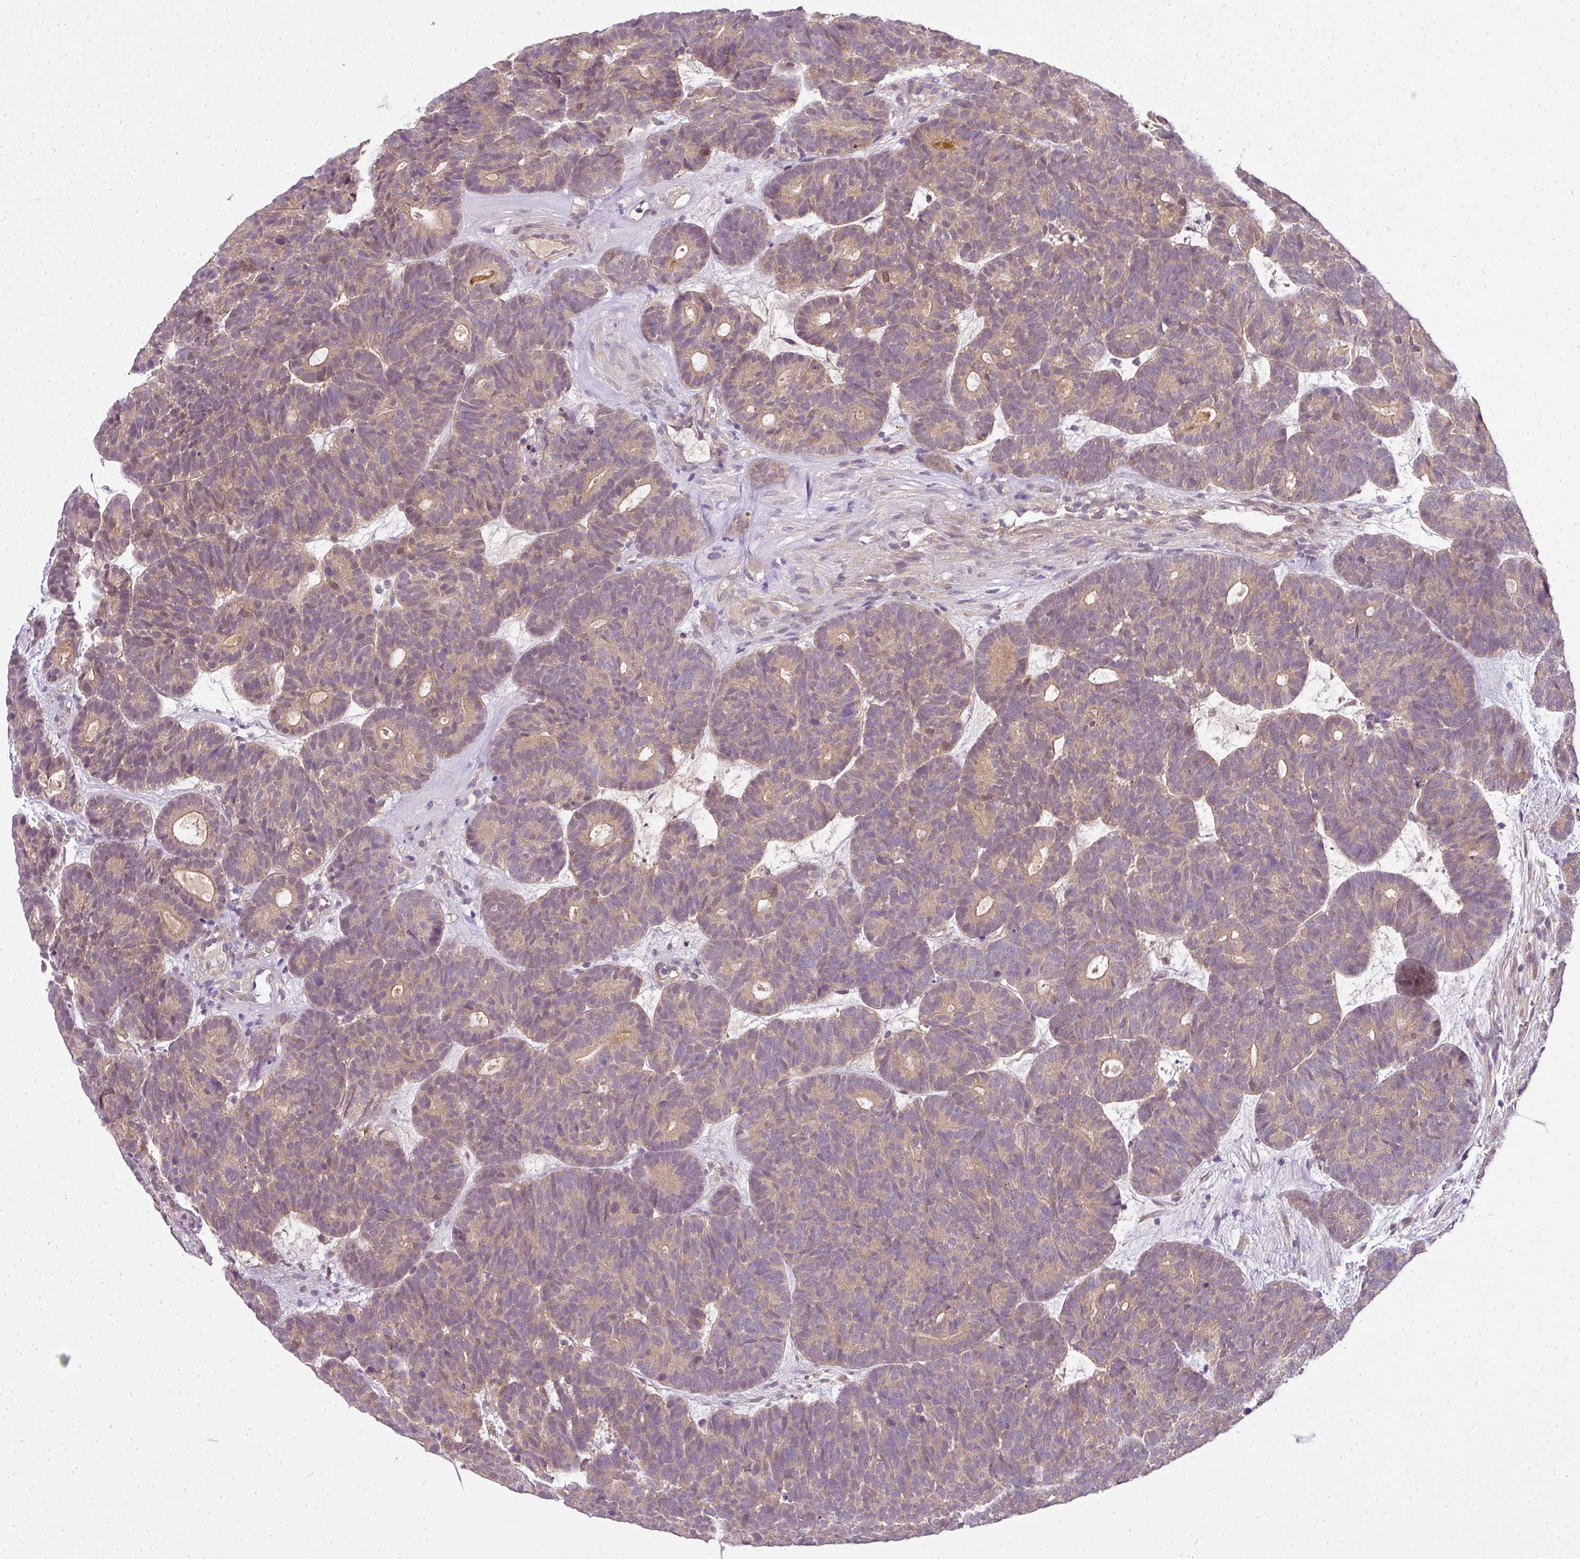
{"staining": {"intensity": "weak", "quantity": ">75%", "location": "cytoplasmic/membranous"}, "tissue": "head and neck cancer", "cell_type": "Tumor cells", "image_type": "cancer", "snomed": [{"axis": "morphology", "description": "Adenocarcinoma, NOS"}, {"axis": "topography", "description": "Head-Neck"}], "caption": "An immunohistochemistry (IHC) image of neoplastic tissue is shown. Protein staining in brown highlights weak cytoplasmic/membranous positivity in adenocarcinoma (head and neck) within tumor cells. The staining was performed using DAB (3,3'-diaminobenzidine) to visualize the protein expression in brown, while the nuclei were stained in blue with hematoxylin (Magnification: 20x).", "gene": "ADH5", "patient": {"sex": "female", "age": 81}}